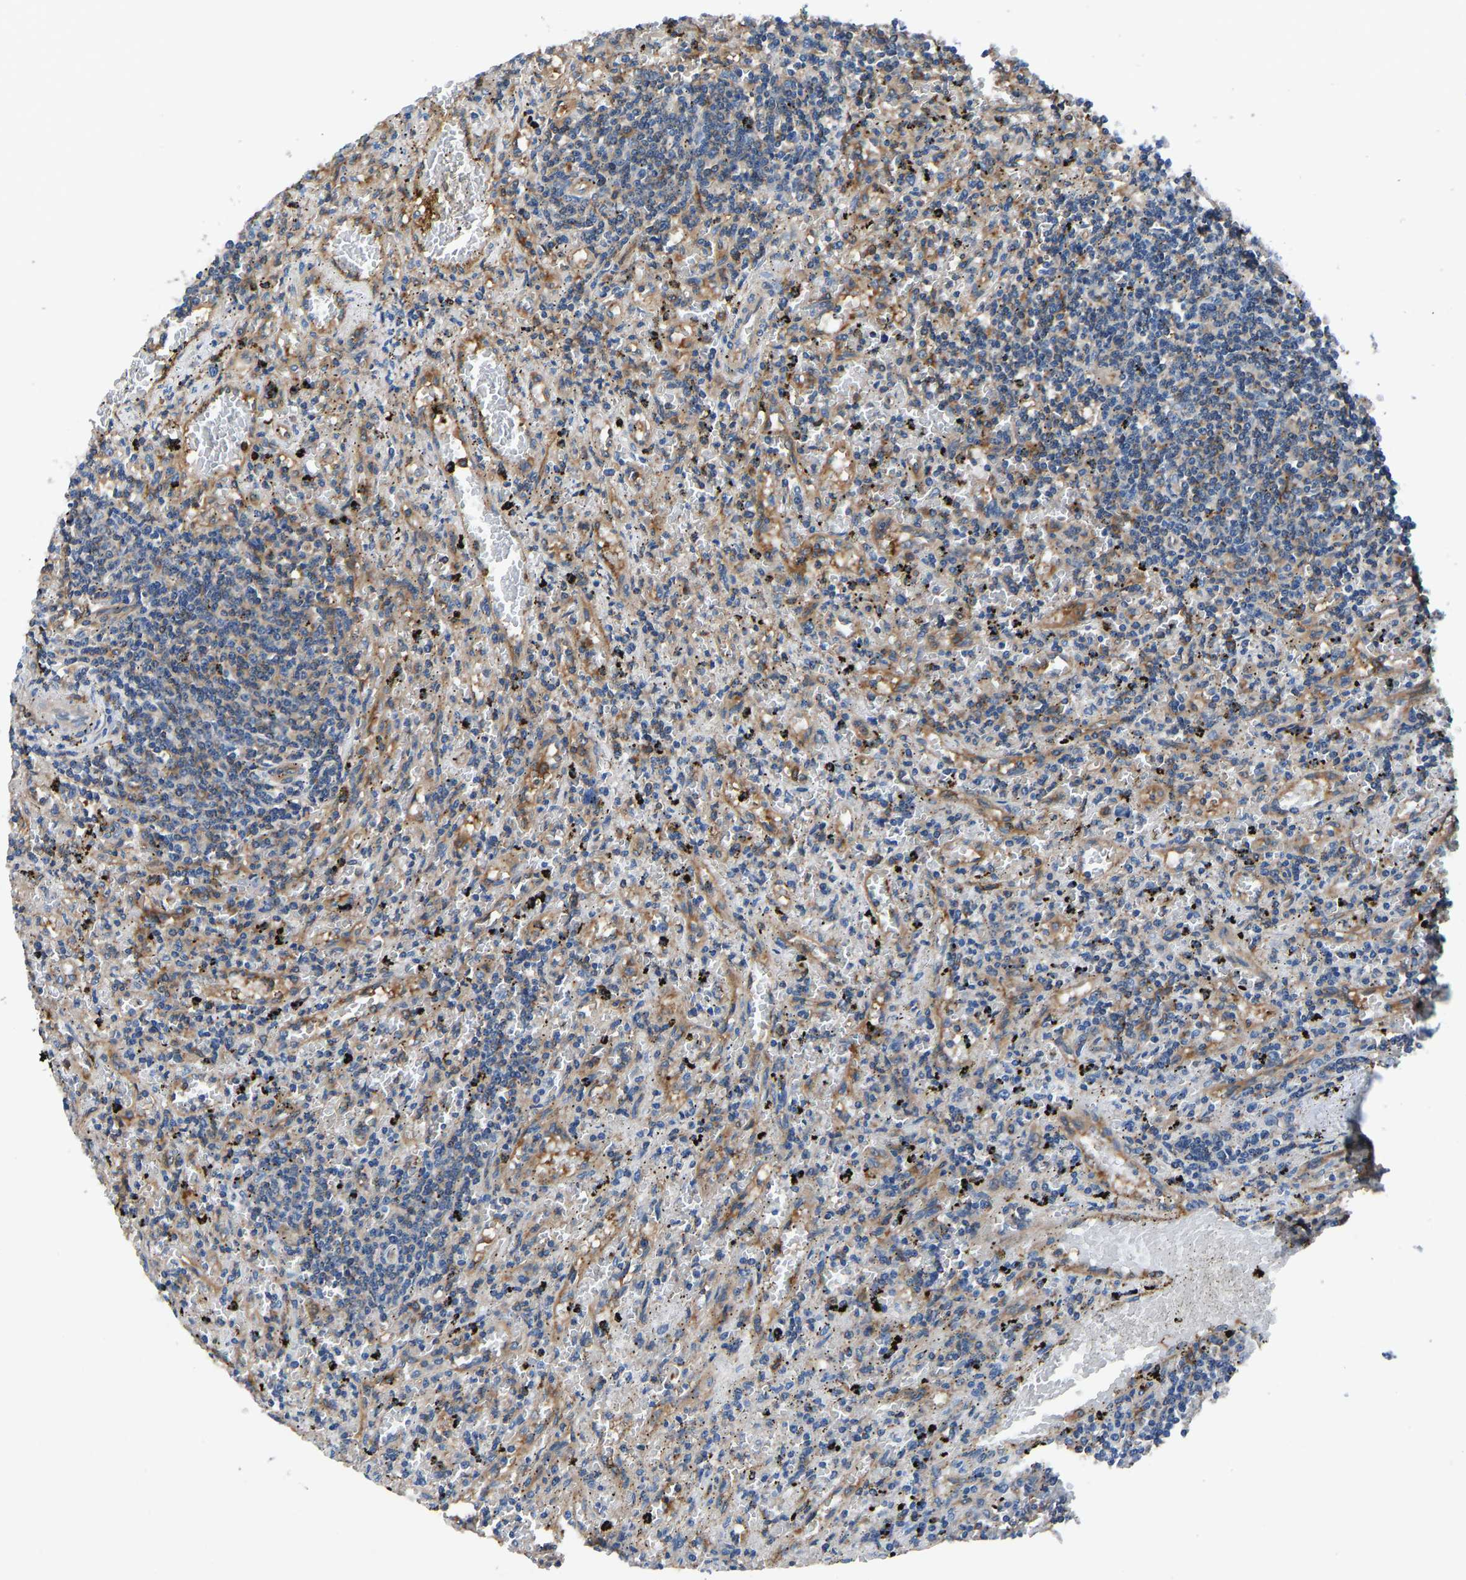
{"staining": {"intensity": "negative", "quantity": "none", "location": "none"}, "tissue": "lymphoma", "cell_type": "Tumor cells", "image_type": "cancer", "snomed": [{"axis": "morphology", "description": "Malignant lymphoma, non-Hodgkin's type, Low grade"}, {"axis": "topography", "description": "Spleen"}], "caption": "The IHC photomicrograph has no significant expression in tumor cells of low-grade malignant lymphoma, non-Hodgkin's type tissue. The staining was performed using DAB to visualize the protein expression in brown, while the nuclei were stained in blue with hematoxylin (Magnification: 20x).", "gene": "PRKAR1A", "patient": {"sex": "male", "age": 76}}